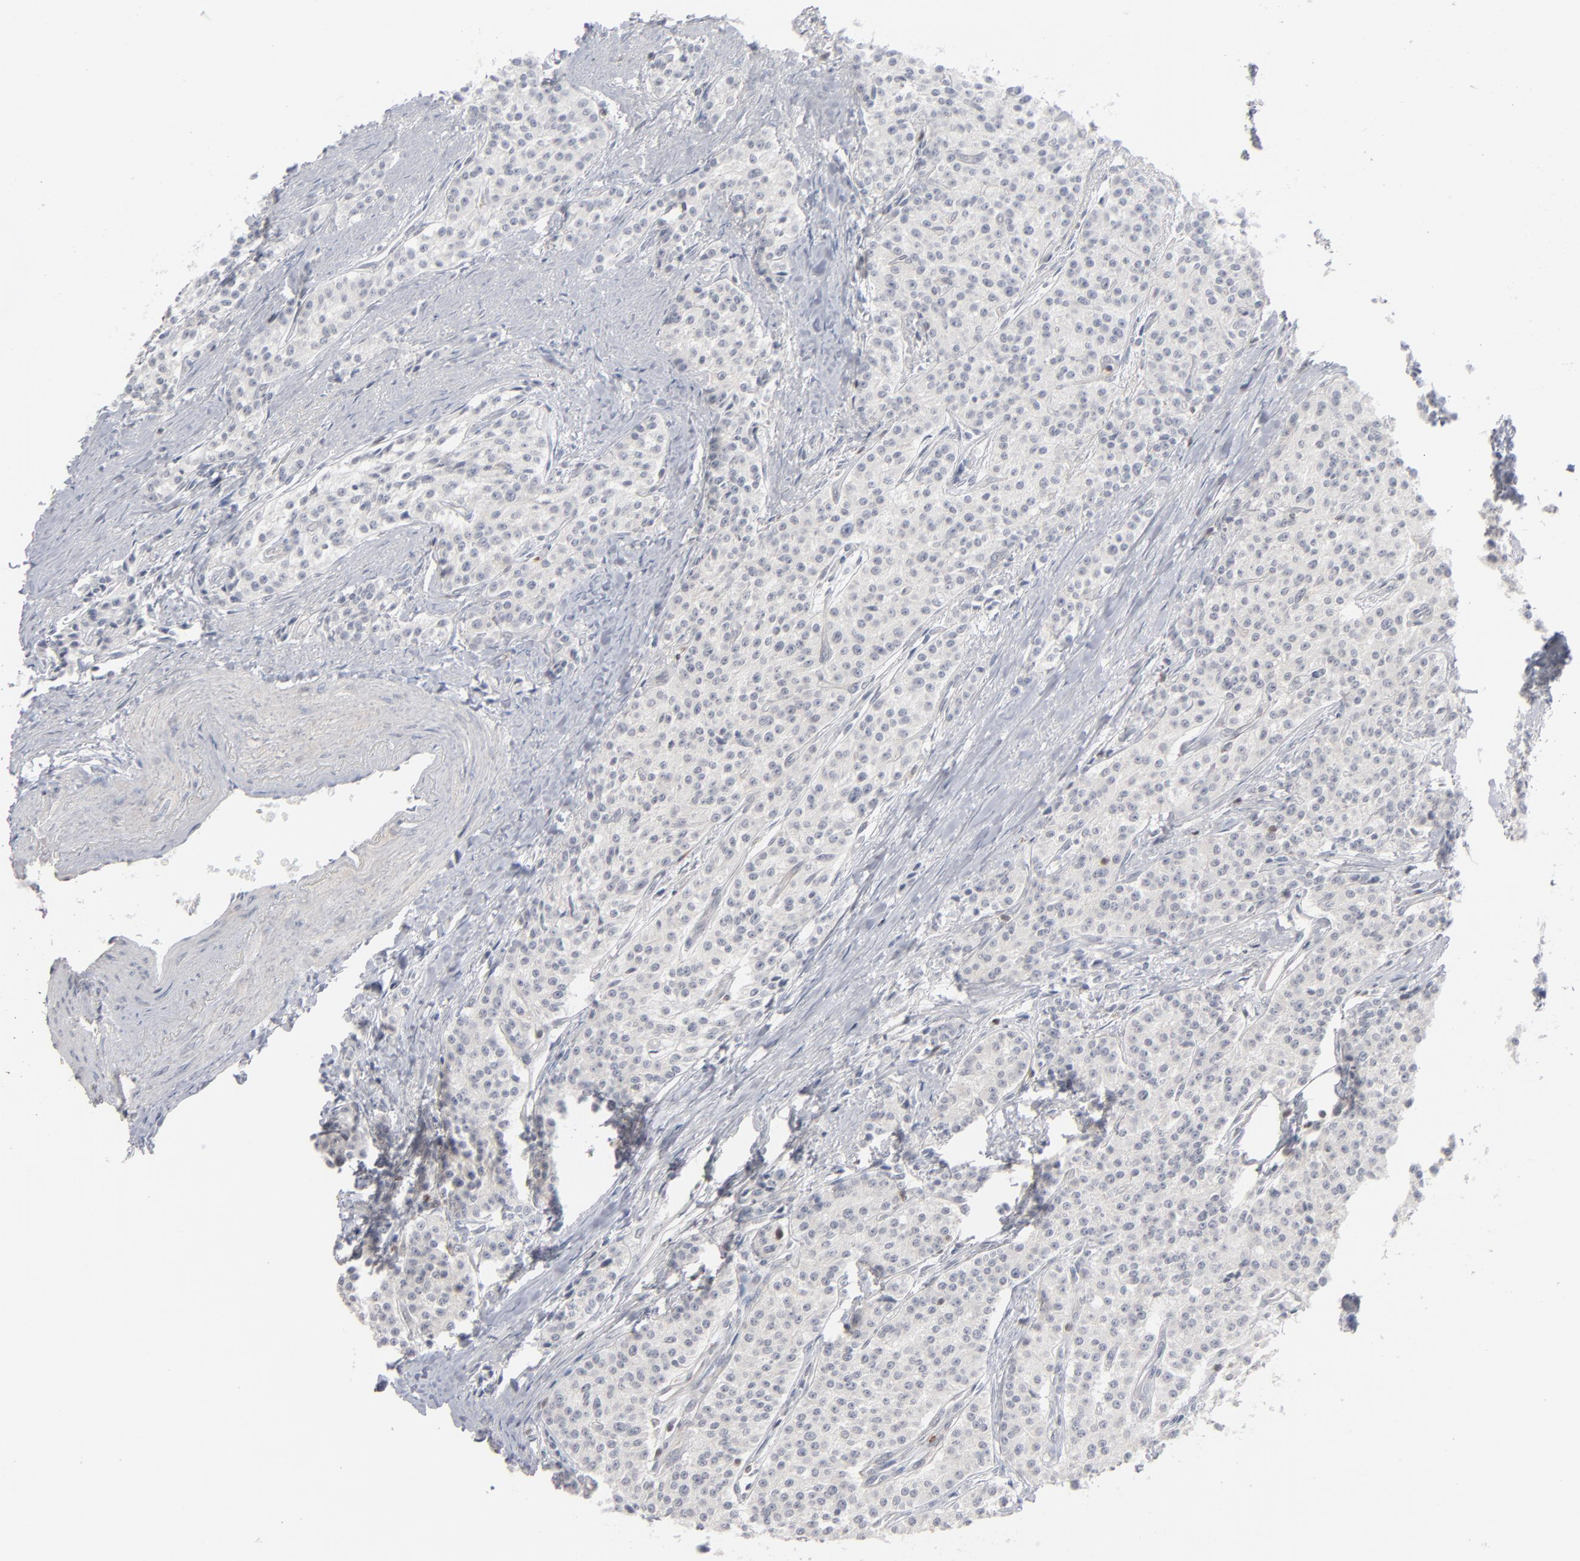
{"staining": {"intensity": "negative", "quantity": "none", "location": "none"}, "tissue": "carcinoid", "cell_type": "Tumor cells", "image_type": "cancer", "snomed": [{"axis": "morphology", "description": "Carcinoid, malignant, NOS"}, {"axis": "topography", "description": "Stomach"}], "caption": "IHC micrograph of human carcinoid stained for a protein (brown), which demonstrates no positivity in tumor cells.", "gene": "STAT4", "patient": {"sex": "female", "age": 76}}